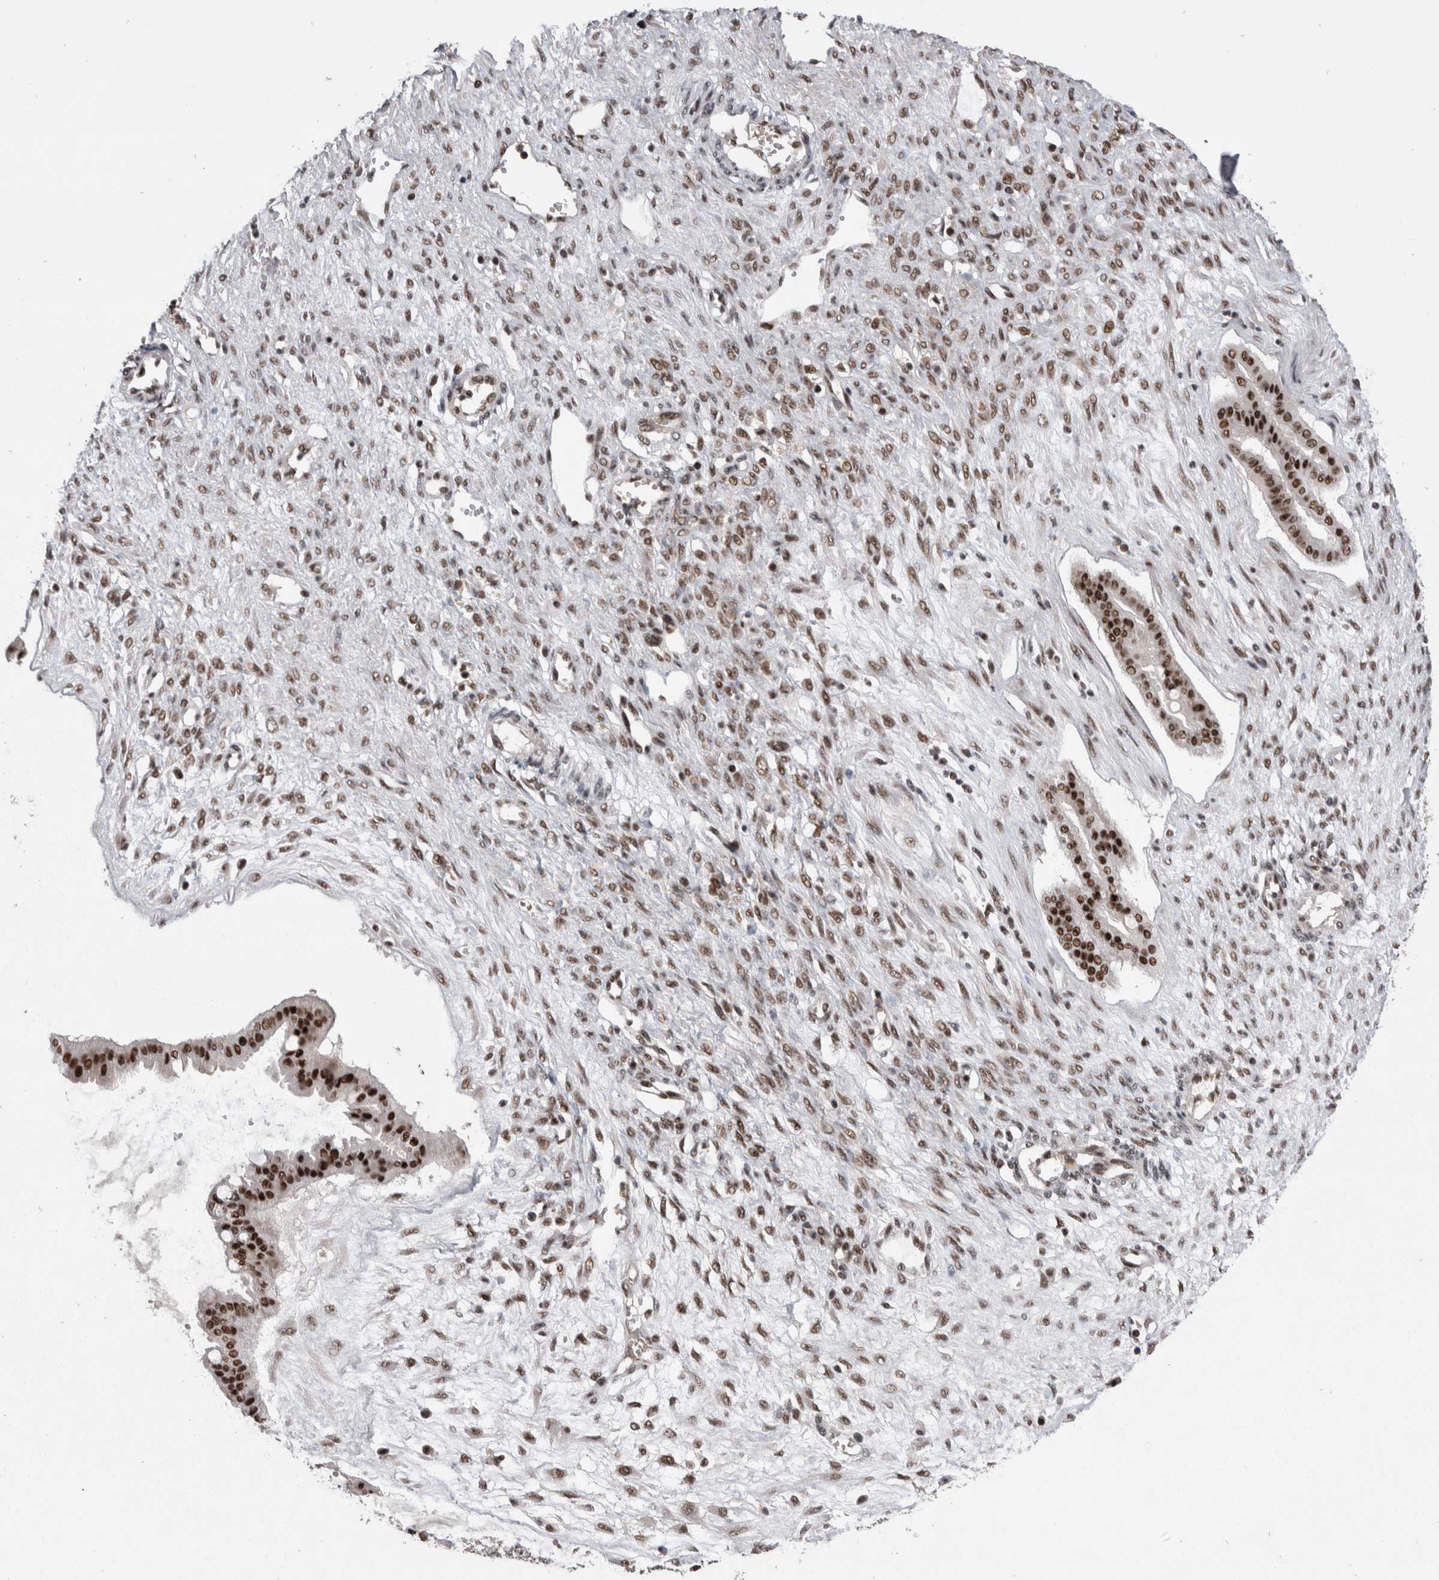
{"staining": {"intensity": "strong", "quantity": ">75%", "location": "nuclear"}, "tissue": "ovarian cancer", "cell_type": "Tumor cells", "image_type": "cancer", "snomed": [{"axis": "morphology", "description": "Cystadenocarcinoma, mucinous, NOS"}, {"axis": "topography", "description": "Ovary"}], "caption": "DAB immunohistochemical staining of ovarian cancer (mucinous cystadenocarcinoma) reveals strong nuclear protein positivity in about >75% of tumor cells.", "gene": "DMTF1", "patient": {"sex": "female", "age": 73}}